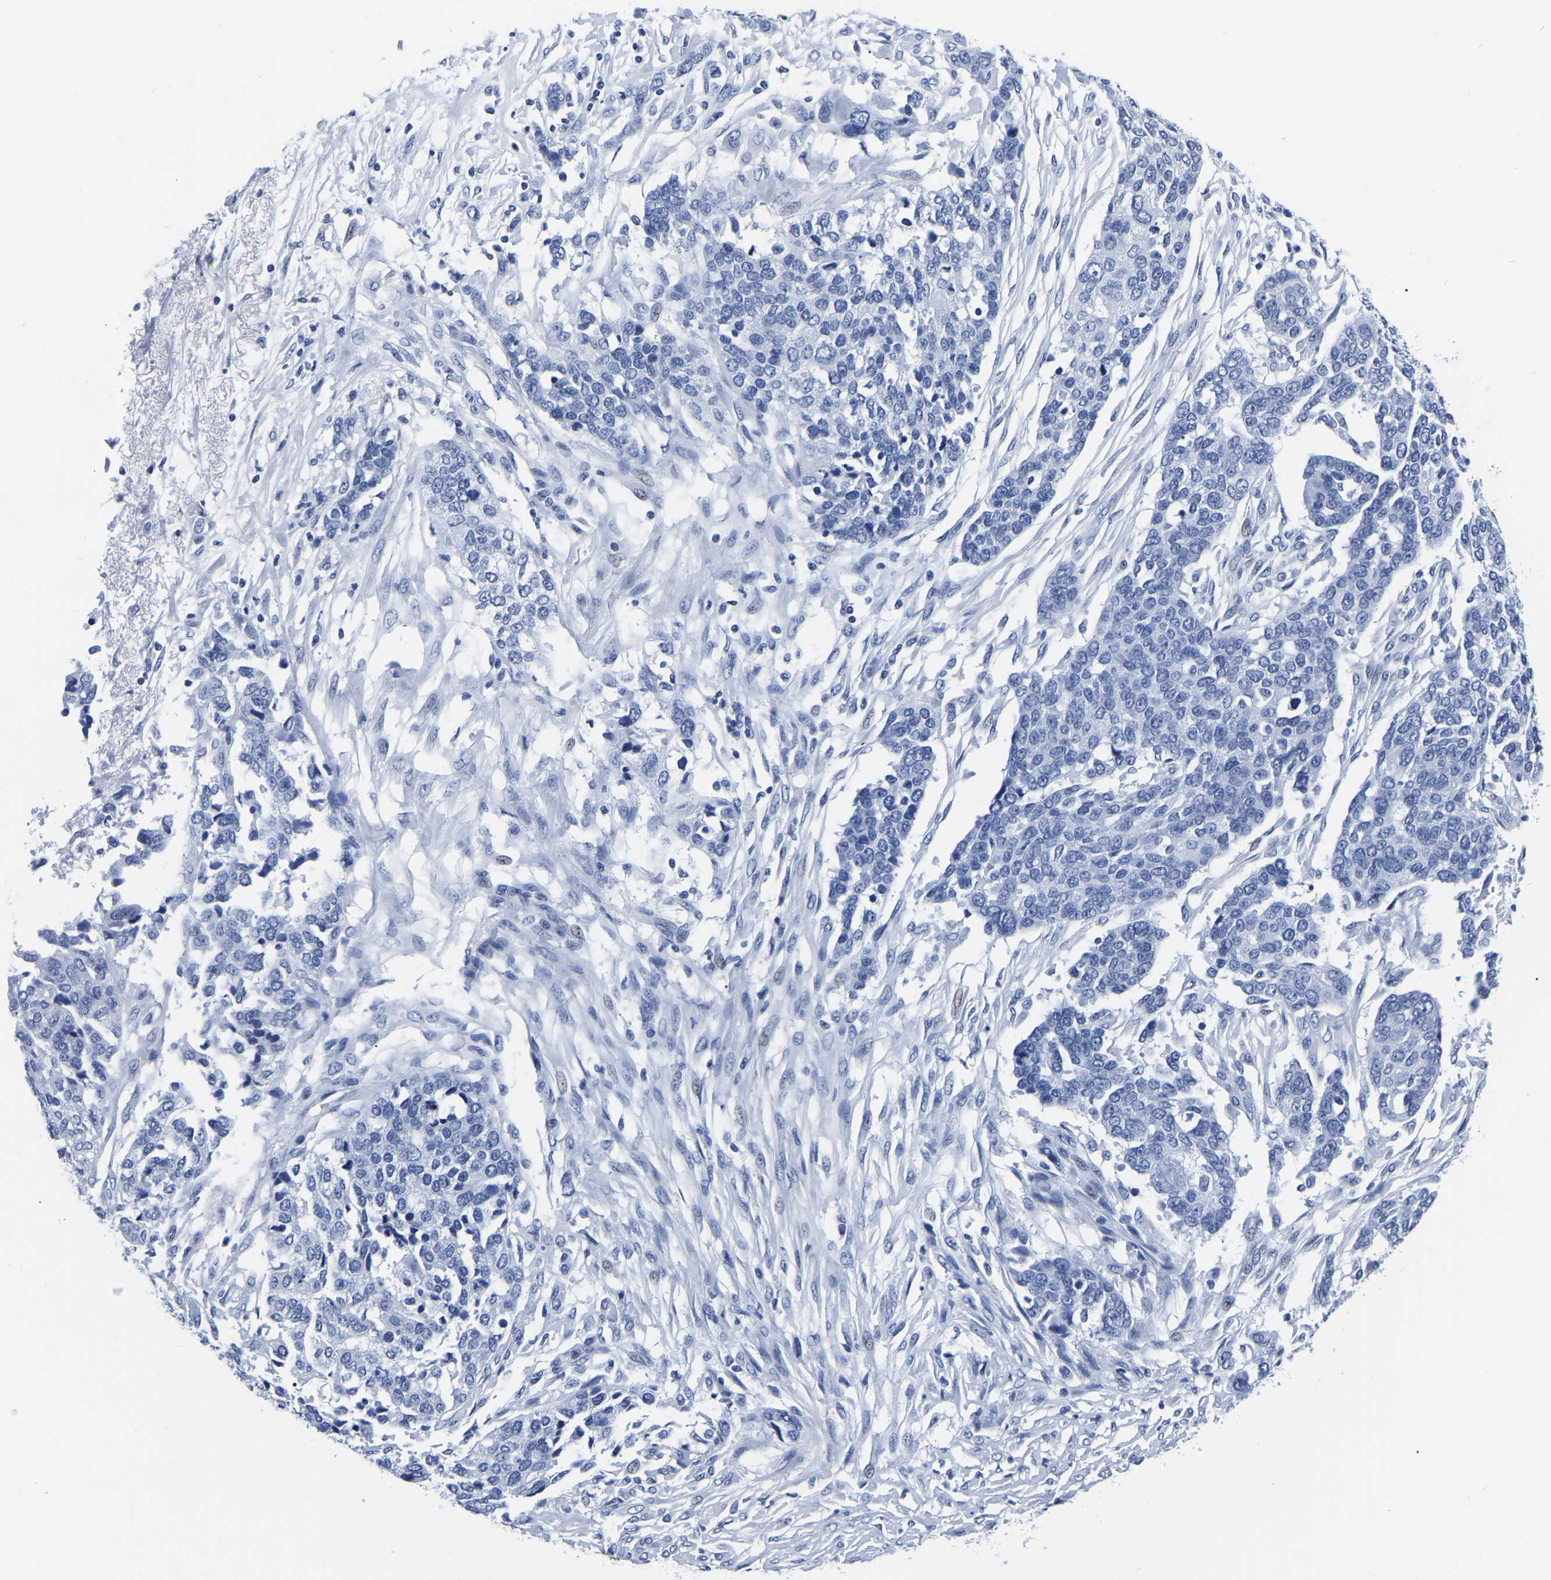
{"staining": {"intensity": "negative", "quantity": "none", "location": "none"}, "tissue": "ovarian cancer", "cell_type": "Tumor cells", "image_type": "cancer", "snomed": [{"axis": "morphology", "description": "Cystadenocarcinoma, serous, NOS"}, {"axis": "topography", "description": "Ovary"}], "caption": "A micrograph of human ovarian serous cystadenocarcinoma is negative for staining in tumor cells.", "gene": "IMPG2", "patient": {"sex": "female", "age": 44}}